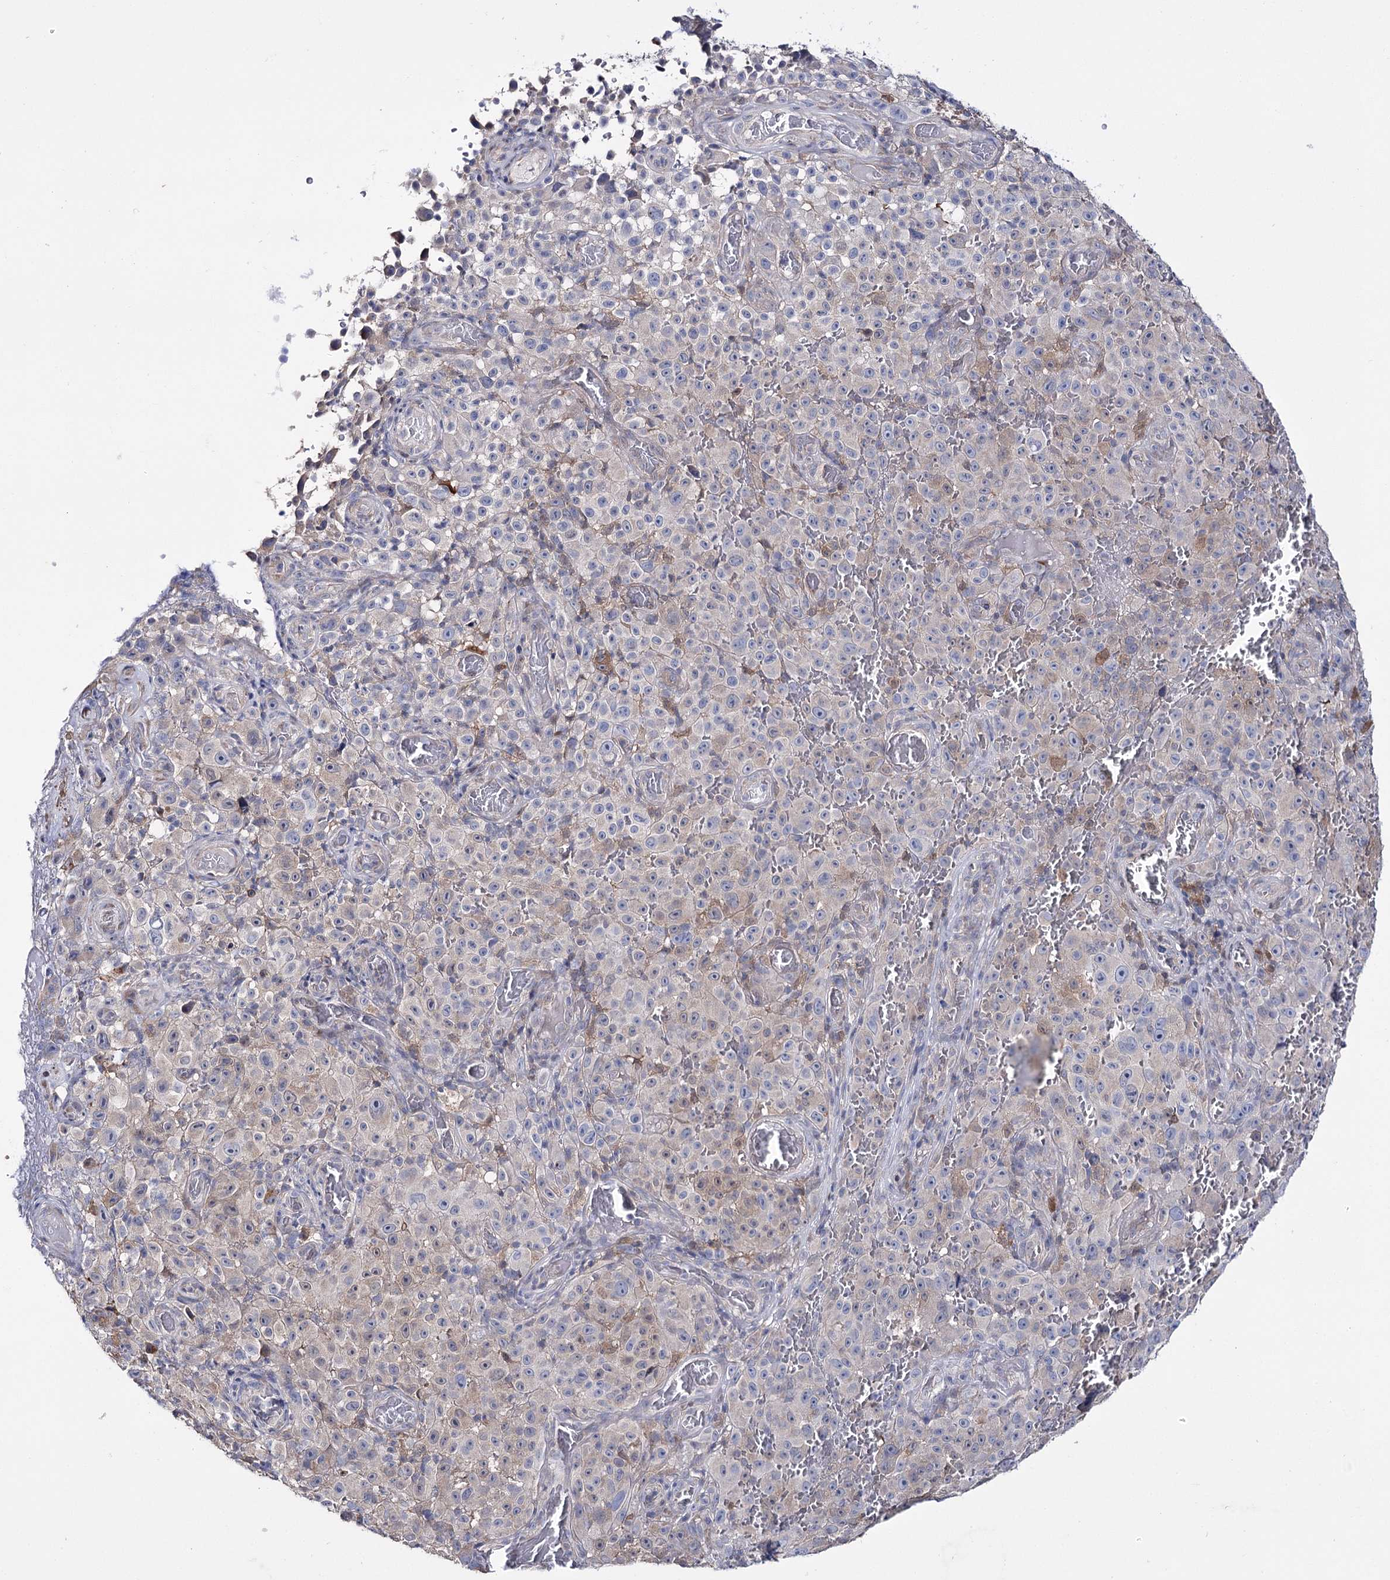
{"staining": {"intensity": "negative", "quantity": "none", "location": "none"}, "tissue": "melanoma", "cell_type": "Tumor cells", "image_type": "cancer", "snomed": [{"axis": "morphology", "description": "Malignant melanoma, NOS"}, {"axis": "topography", "description": "Skin"}], "caption": "Micrograph shows no protein staining in tumor cells of malignant melanoma tissue.", "gene": "PTER", "patient": {"sex": "female", "age": 82}}